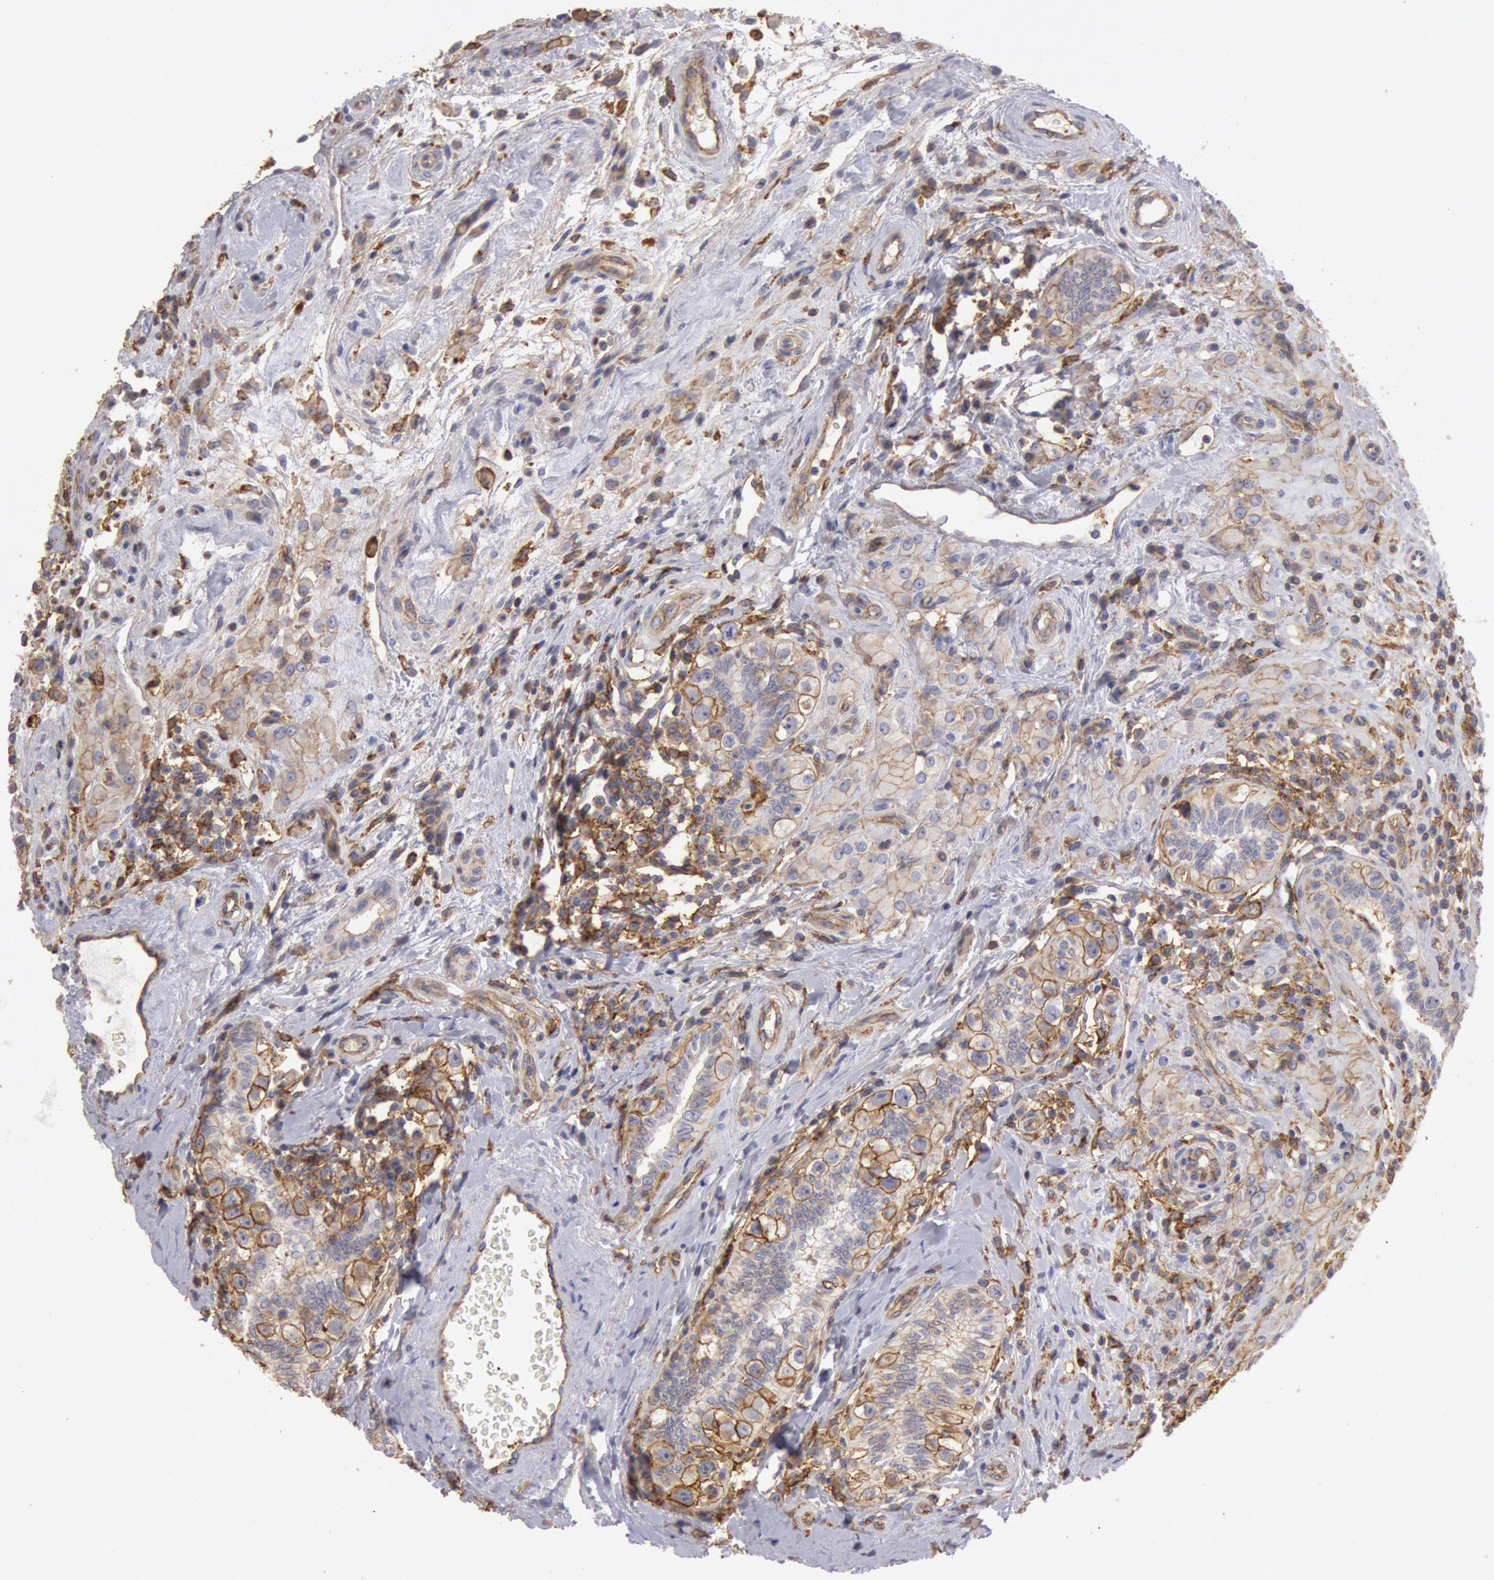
{"staining": {"intensity": "moderate", "quantity": ">75%", "location": "cytoplasmic/membranous"}, "tissue": "testis cancer", "cell_type": "Tumor cells", "image_type": "cancer", "snomed": [{"axis": "morphology", "description": "Seminoma, NOS"}, {"axis": "topography", "description": "Testis"}], "caption": "There is medium levels of moderate cytoplasmic/membranous staining in tumor cells of seminoma (testis), as demonstrated by immunohistochemical staining (brown color).", "gene": "SNAP23", "patient": {"sex": "male", "age": 32}}